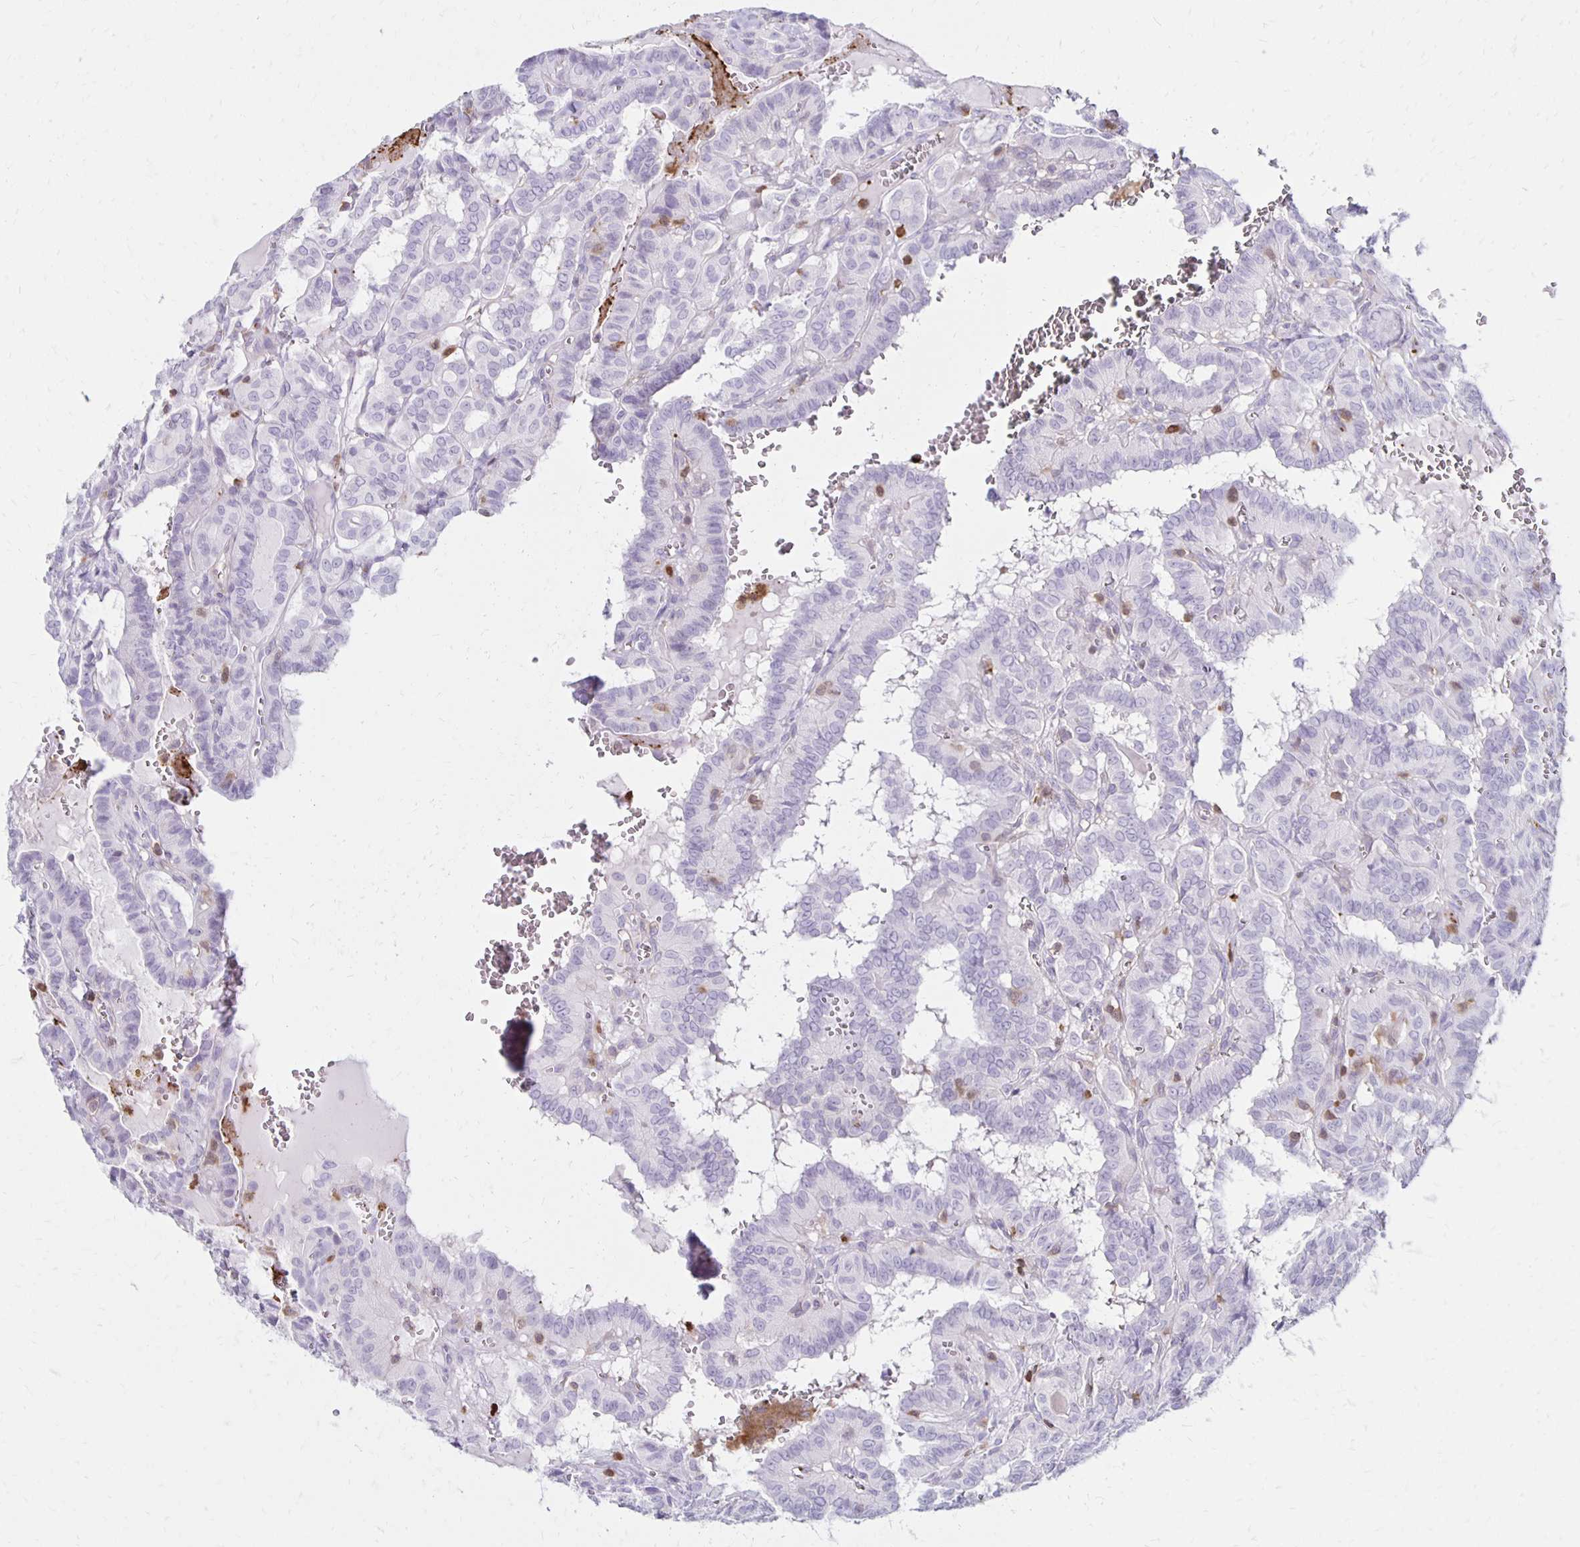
{"staining": {"intensity": "negative", "quantity": "none", "location": "none"}, "tissue": "thyroid cancer", "cell_type": "Tumor cells", "image_type": "cancer", "snomed": [{"axis": "morphology", "description": "Papillary adenocarcinoma, NOS"}, {"axis": "topography", "description": "Thyroid gland"}], "caption": "Tumor cells are negative for brown protein staining in thyroid papillary adenocarcinoma. The staining was performed using DAB to visualize the protein expression in brown, while the nuclei were stained in blue with hematoxylin (Magnification: 20x).", "gene": "CCL21", "patient": {"sex": "female", "age": 21}}